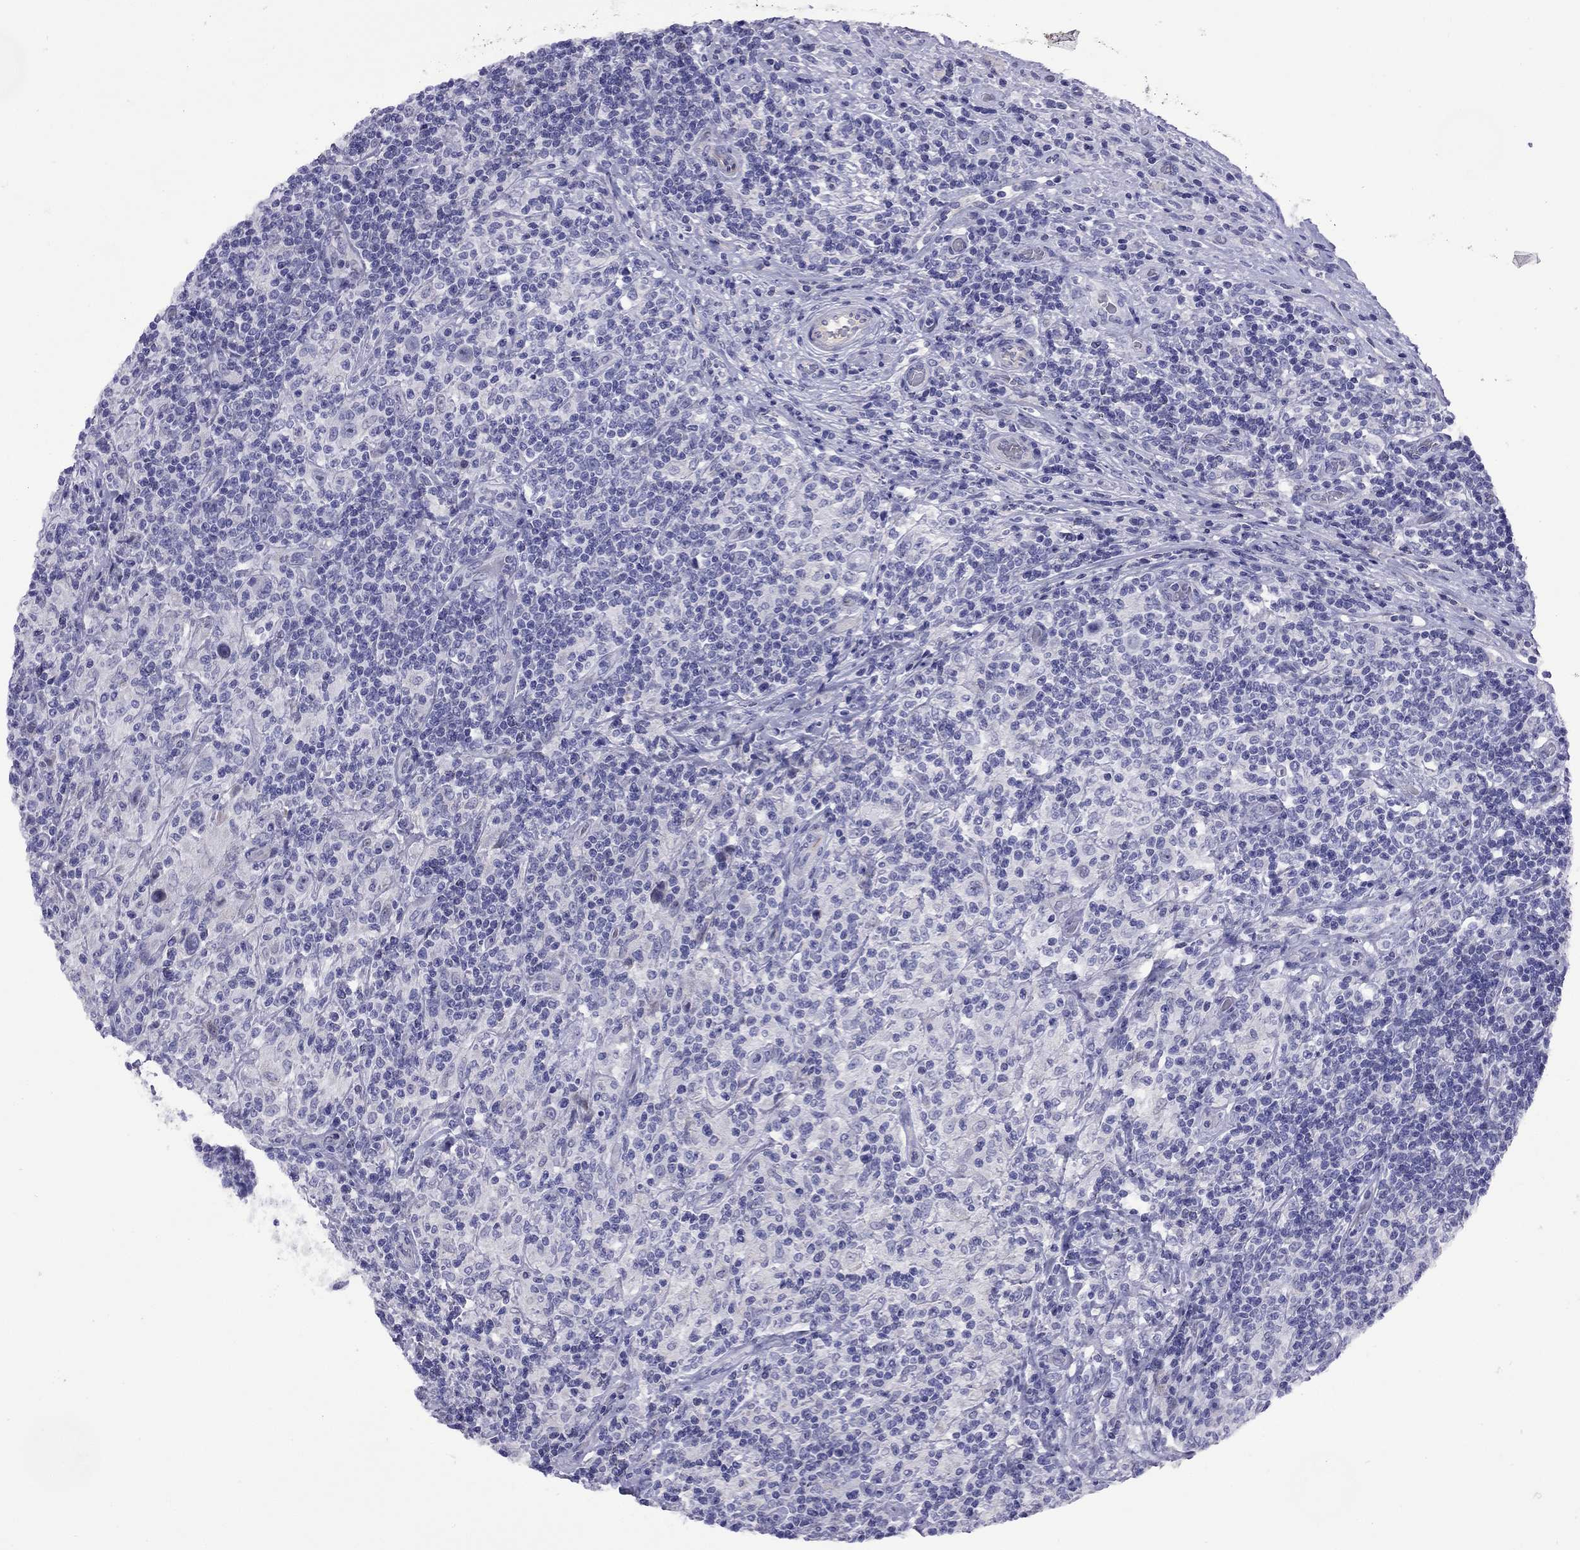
{"staining": {"intensity": "negative", "quantity": "none", "location": "none"}, "tissue": "lymphoma", "cell_type": "Tumor cells", "image_type": "cancer", "snomed": [{"axis": "morphology", "description": "Hodgkin's disease, NOS"}, {"axis": "topography", "description": "Lymph node"}], "caption": "Immunohistochemical staining of Hodgkin's disease demonstrates no significant expression in tumor cells.", "gene": "CMYA5", "patient": {"sex": "male", "age": 70}}